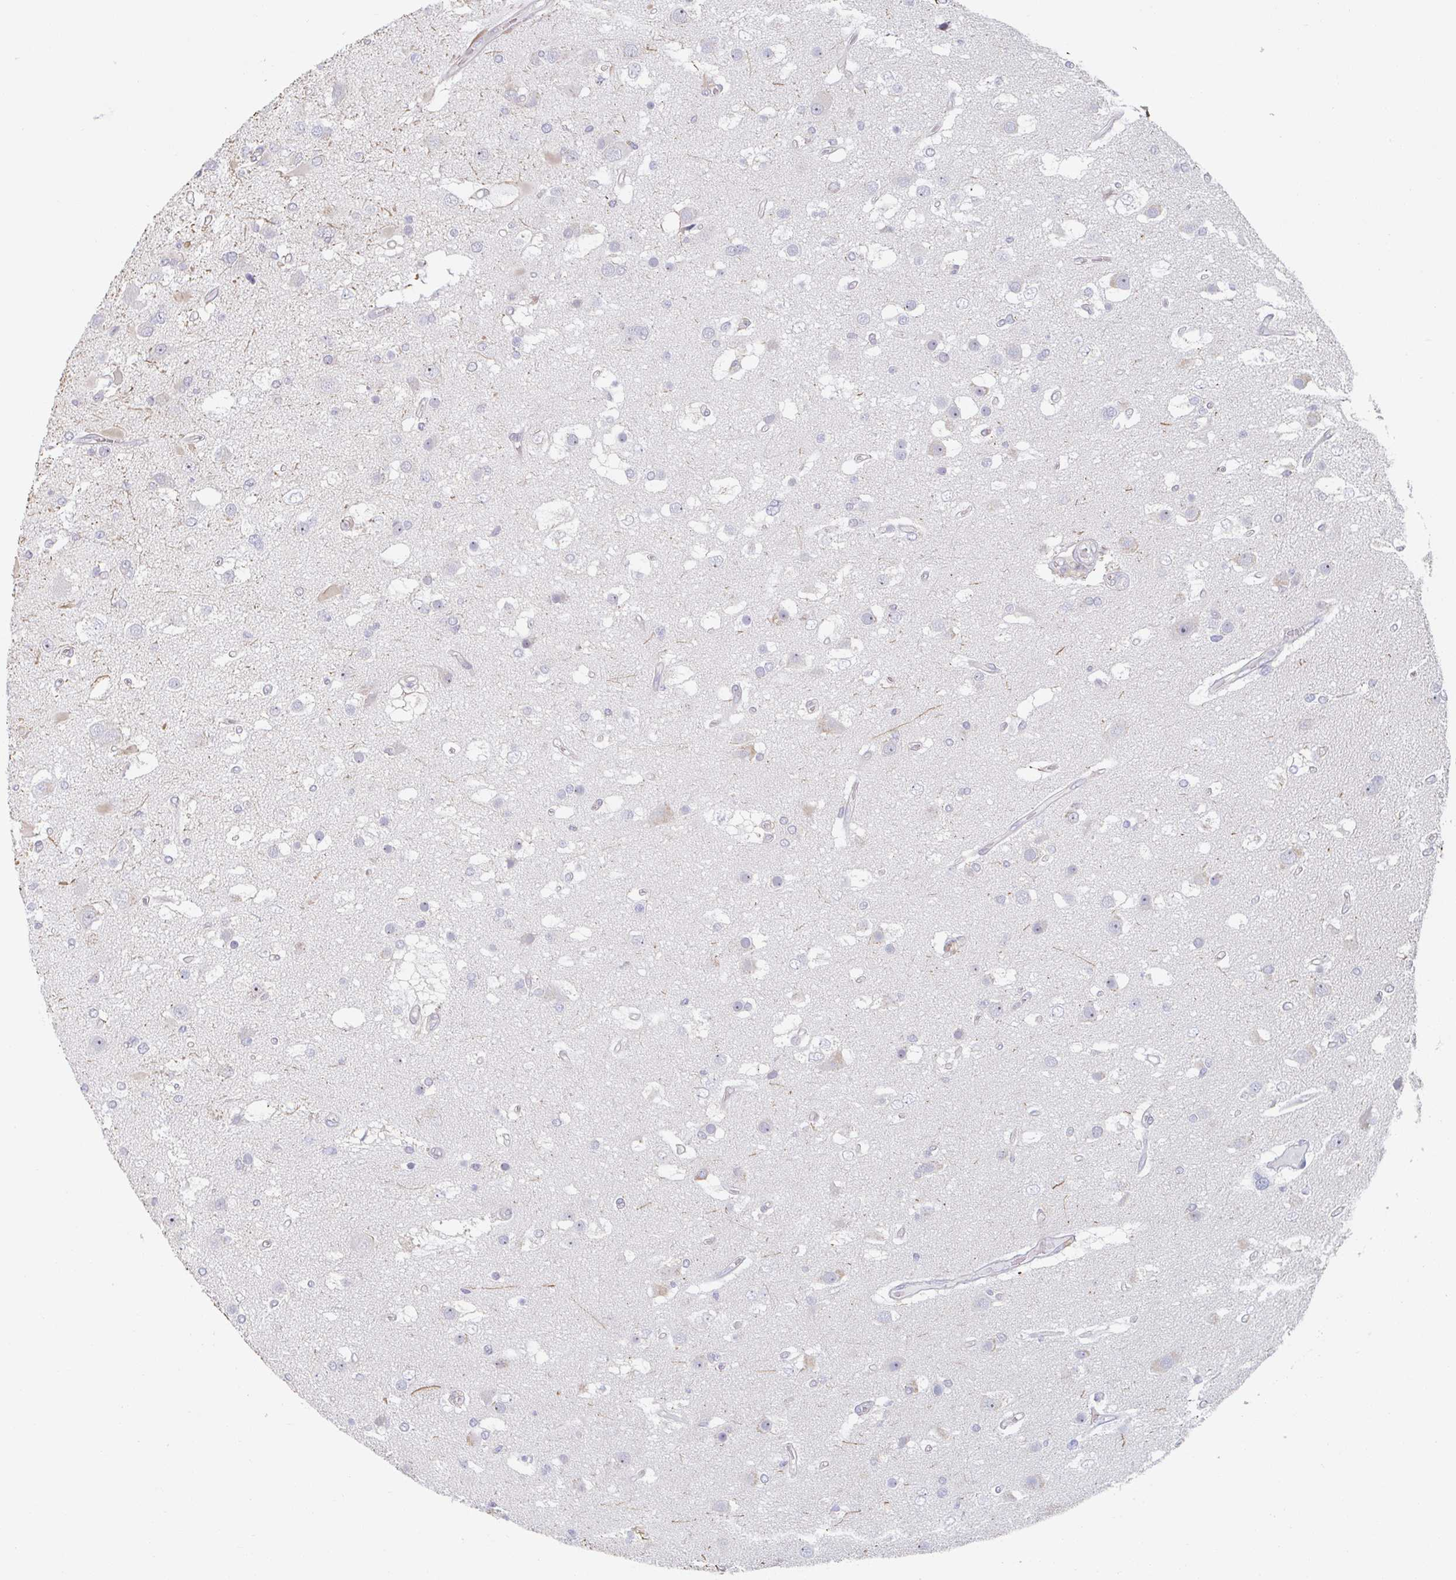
{"staining": {"intensity": "negative", "quantity": "none", "location": "none"}, "tissue": "glioma", "cell_type": "Tumor cells", "image_type": "cancer", "snomed": [{"axis": "morphology", "description": "Glioma, malignant, High grade"}, {"axis": "topography", "description": "Brain"}], "caption": "This is a image of immunohistochemistry staining of malignant glioma (high-grade), which shows no positivity in tumor cells.", "gene": "TRAPPC10", "patient": {"sex": "male", "age": 53}}